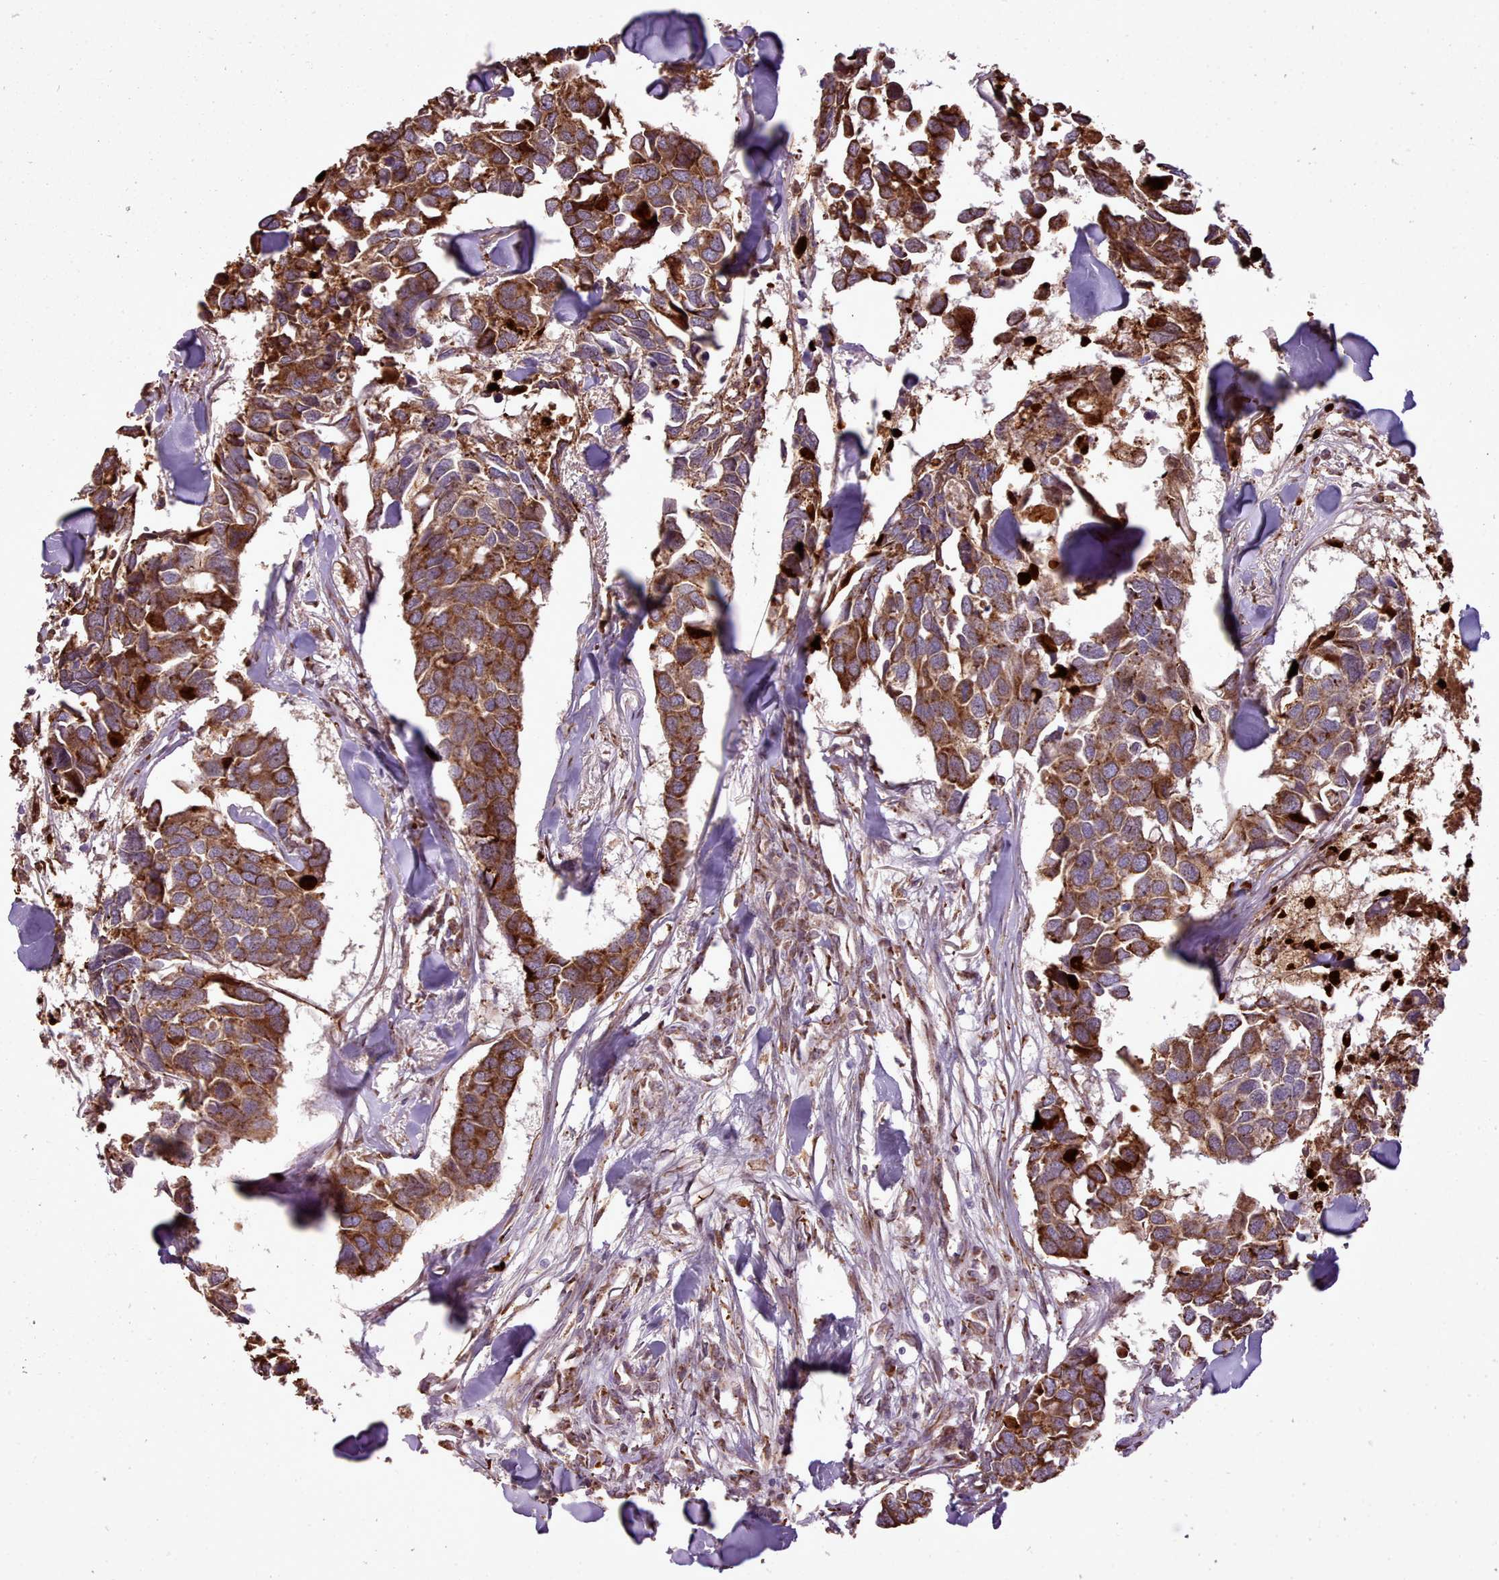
{"staining": {"intensity": "strong", "quantity": ">75%", "location": "cytoplasmic/membranous"}, "tissue": "breast cancer", "cell_type": "Tumor cells", "image_type": "cancer", "snomed": [{"axis": "morphology", "description": "Duct carcinoma"}, {"axis": "topography", "description": "Breast"}], "caption": "Immunohistochemical staining of intraductal carcinoma (breast) displays high levels of strong cytoplasmic/membranous positivity in approximately >75% of tumor cells. (brown staining indicates protein expression, while blue staining denotes nuclei).", "gene": "CABP1", "patient": {"sex": "female", "age": 83}}